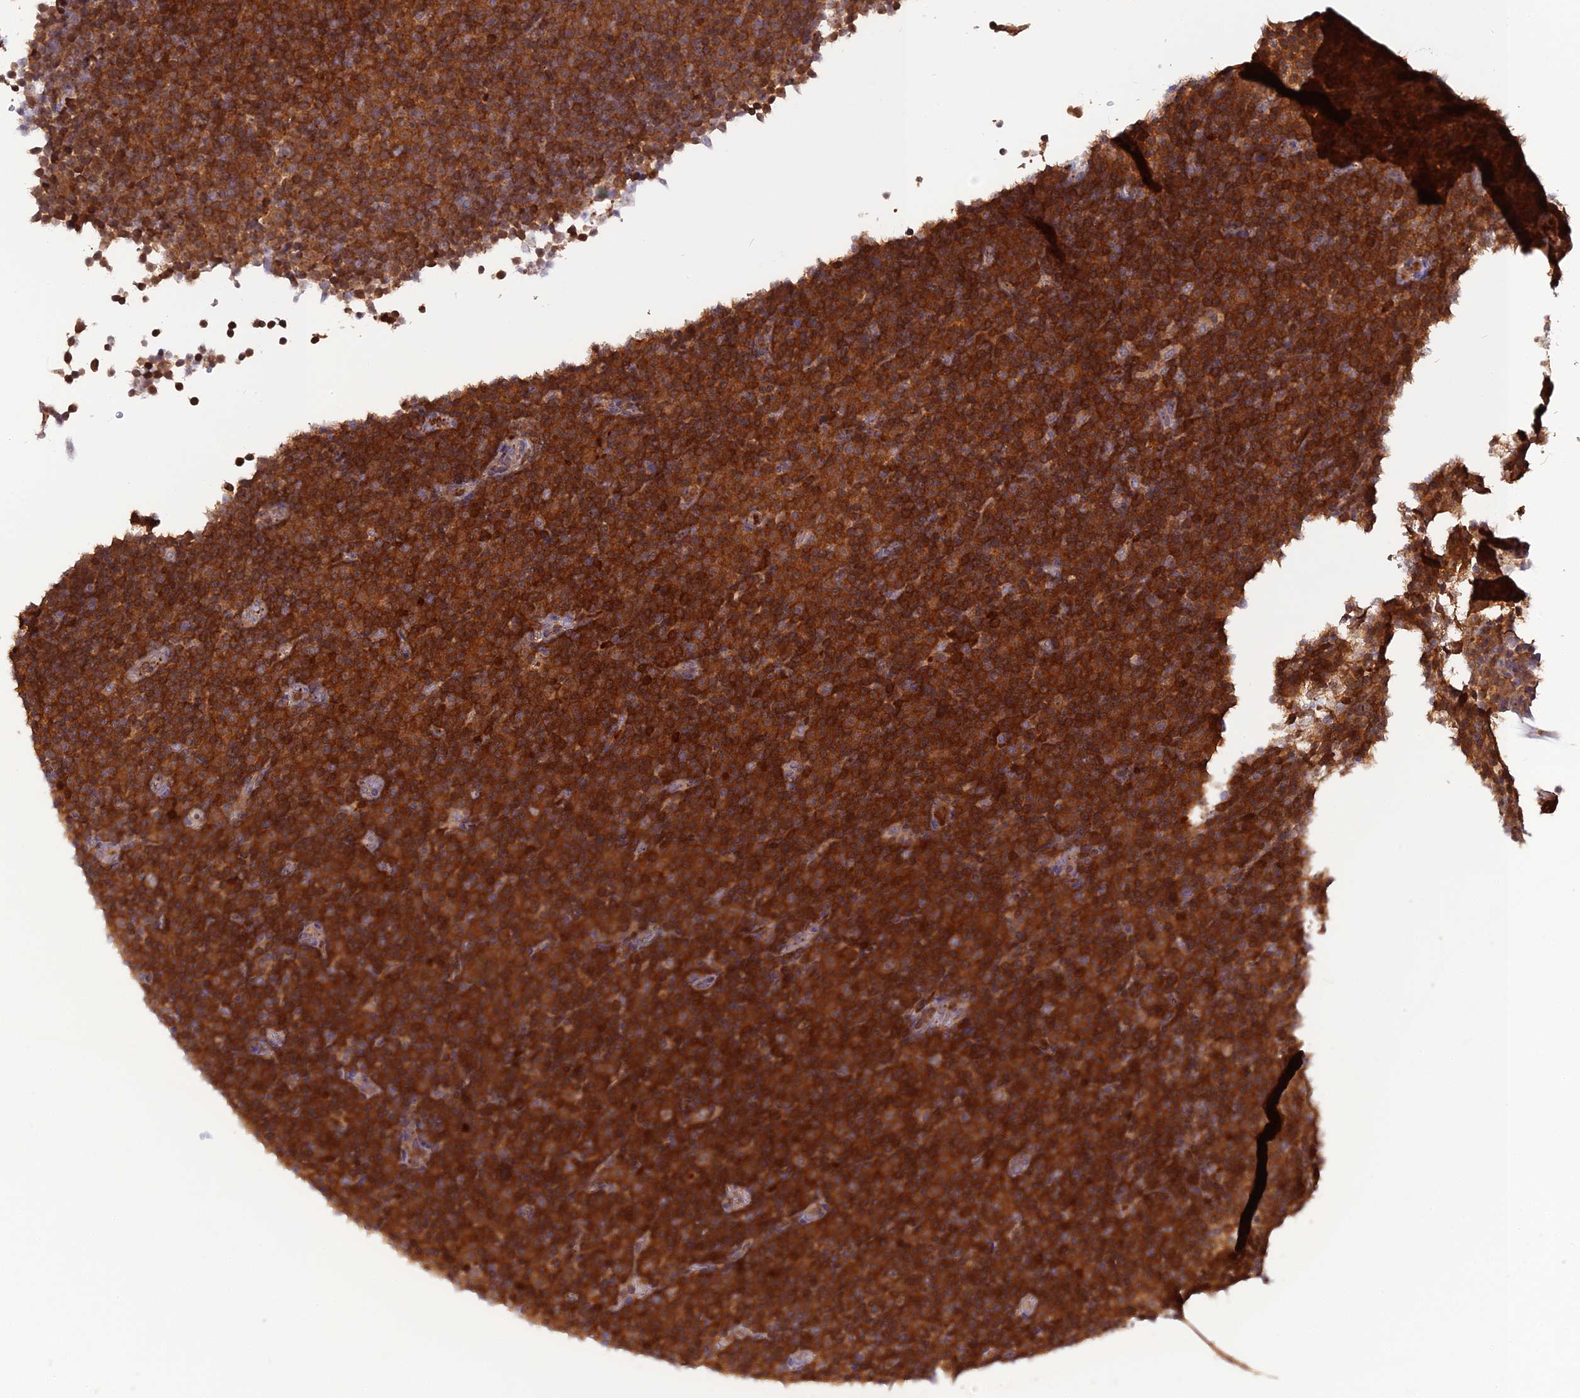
{"staining": {"intensity": "strong", "quantity": ">75%", "location": "cytoplasmic/membranous"}, "tissue": "lymphoma", "cell_type": "Tumor cells", "image_type": "cancer", "snomed": [{"axis": "morphology", "description": "Malignant lymphoma, non-Hodgkin's type, Low grade"}, {"axis": "topography", "description": "Lymph node"}], "caption": "A brown stain labels strong cytoplasmic/membranous positivity of a protein in malignant lymphoma, non-Hodgkin's type (low-grade) tumor cells. (DAB (3,3'-diaminobenzidine) IHC, brown staining for protein, blue staining for nuclei).", "gene": "RPIA", "patient": {"sex": "female", "age": 67}}